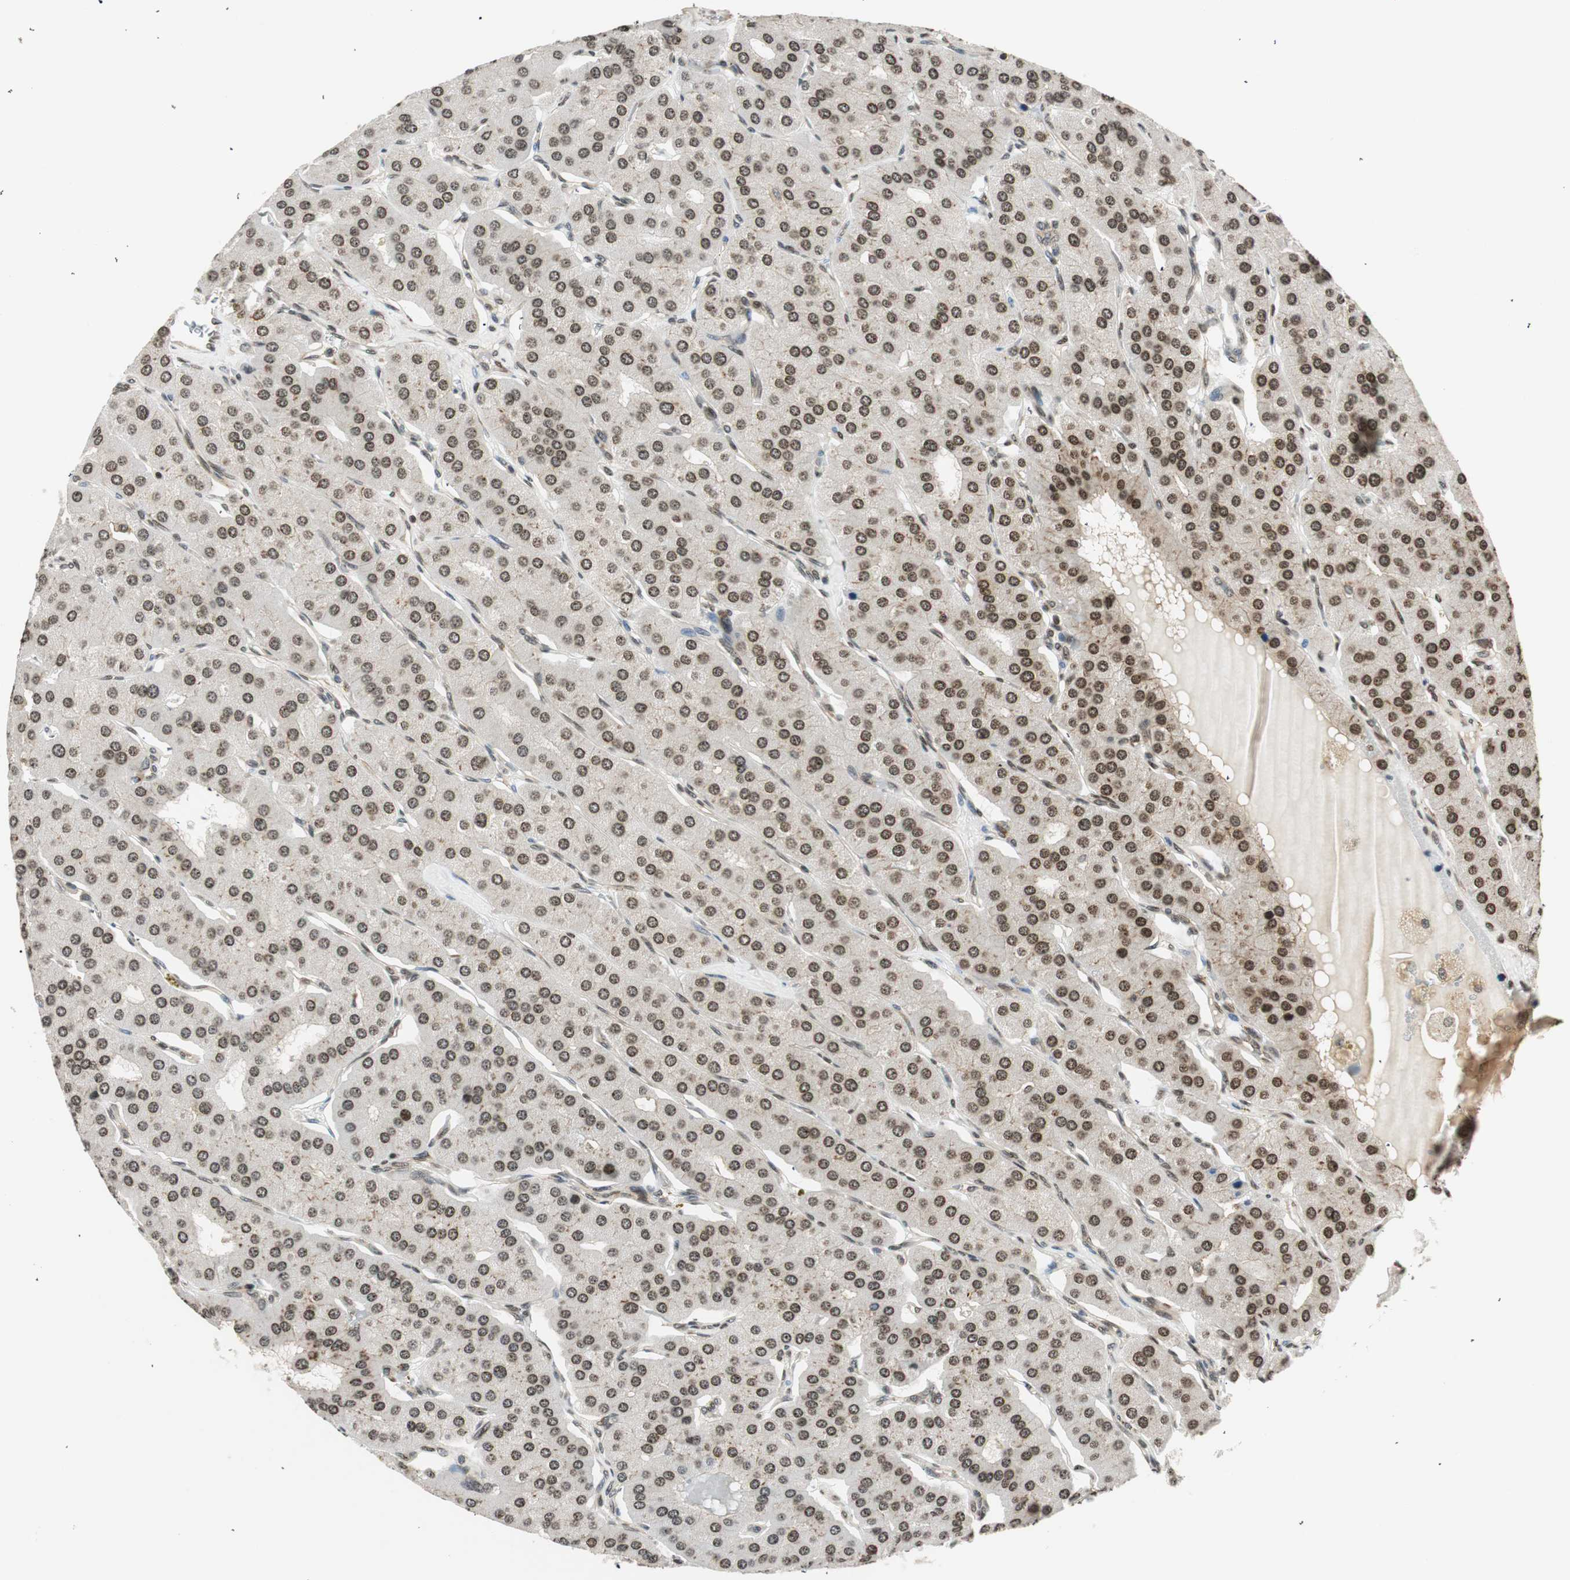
{"staining": {"intensity": "strong", "quantity": ">75%", "location": "nuclear"}, "tissue": "parathyroid gland", "cell_type": "Glandular cells", "image_type": "normal", "snomed": [{"axis": "morphology", "description": "Normal tissue, NOS"}, {"axis": "morphology", "description": "Adenoma, NOS"}, {"axis": "topography", "description": "Parathyroid gland"}], "caption": "High-magnification brightfield microscopy of unremarkable parathyroid gland stained with DAB (3,3'-diaminobenzidine) (brown) and counterstained with hematoxylin (blue). glandular cells exhibit strong nuclear expression is identified in approximately>75% of cells. The staining is performed using DAB brown chromogen to label protein expression. The nuclei are counter-stained blue using hematoxylin.", "gene": "RING1", "patient": {"sex": "female", "age": 86}}